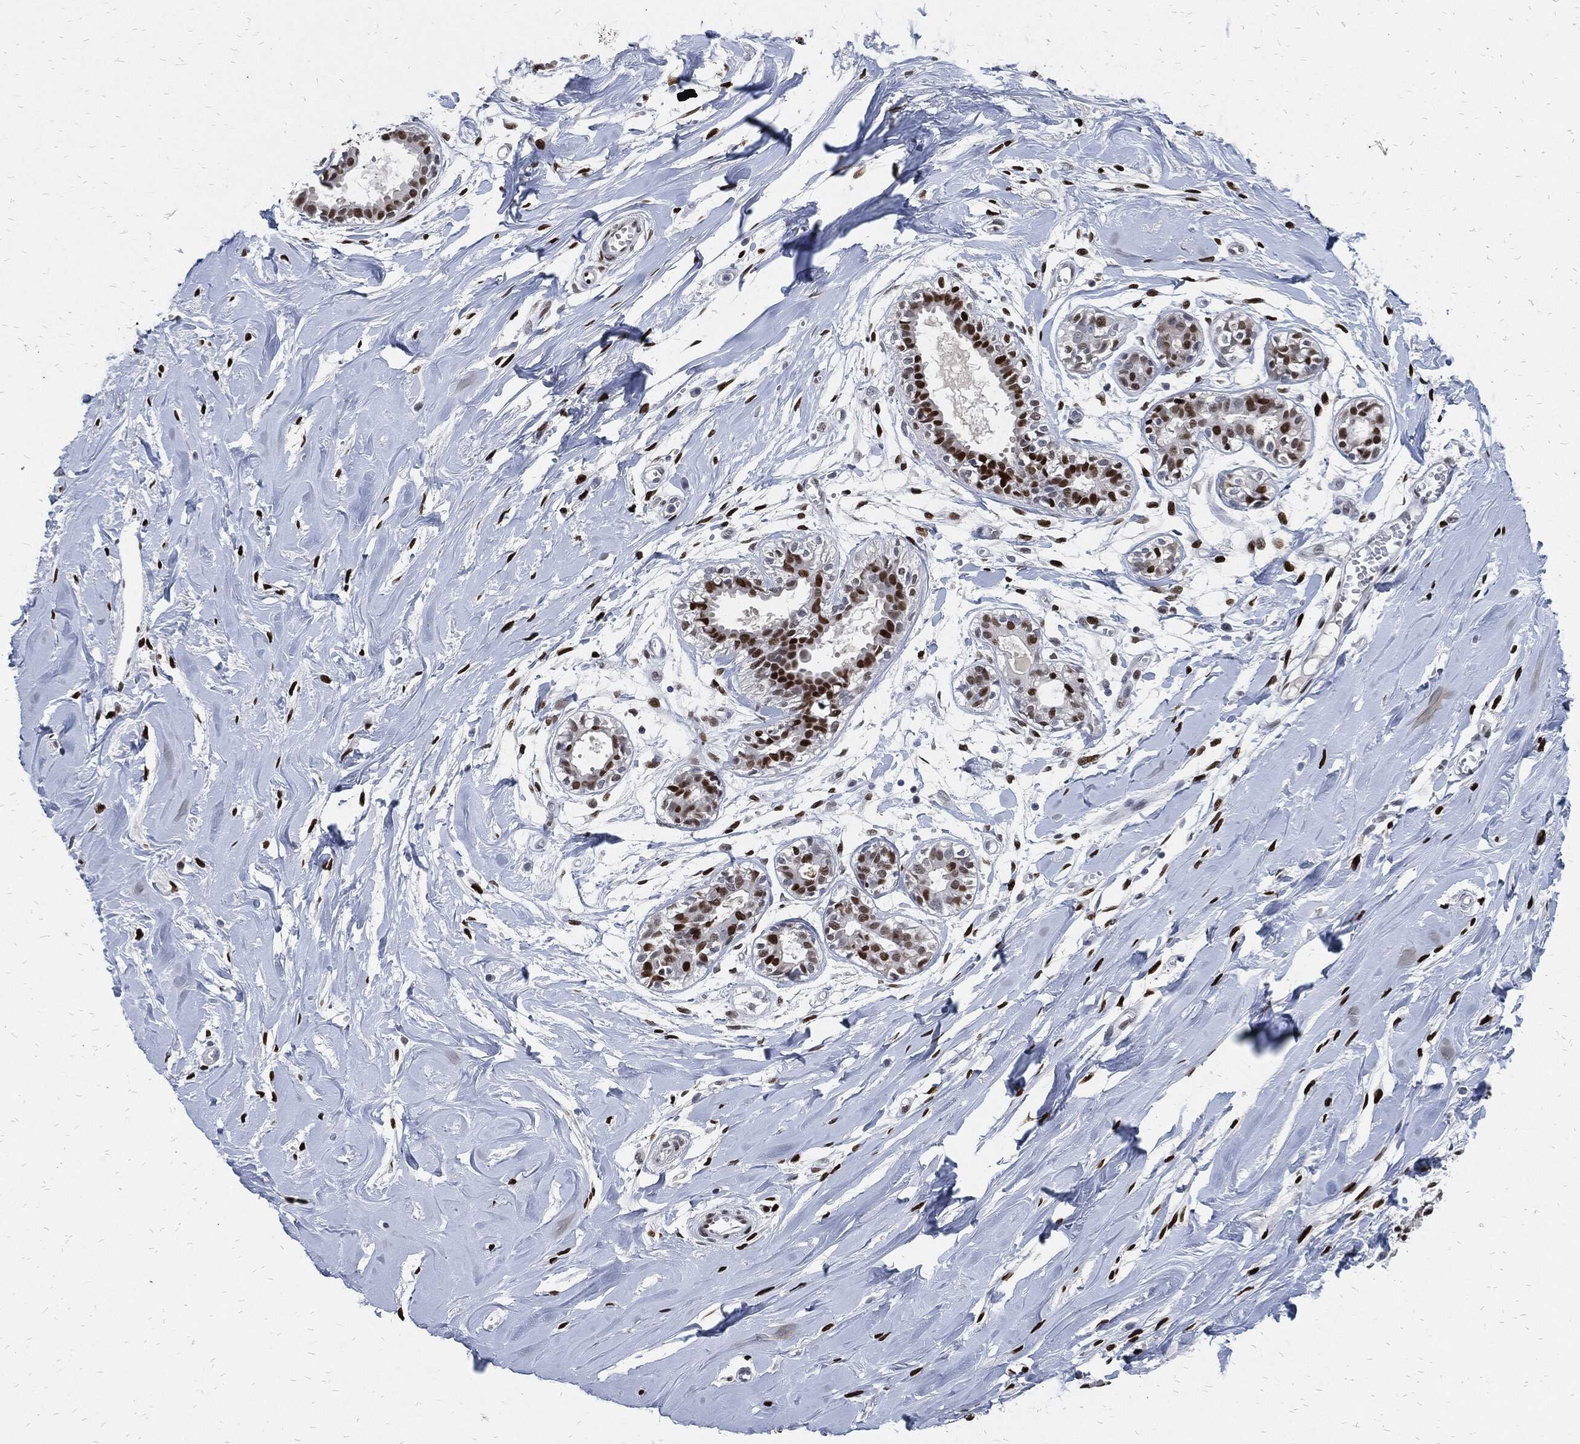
{"staining": {"intensity": "negative", "quantity": "none", "location": "none"}, "tissue": "soft tissue", "cell_type": "Fibroblasts", "image_type": "normal", "snomed": [{"axis": "morphology", "description": "Normal tissue, NOS"}, {"axis": "topography", "description": "Breast"}], "caption": "A micrograph of soft tissue stained for a protein demonstrates no brown staining in fibroblasts. Brightfield microscopy of immunohistochemistry stained with DAB (brown) and hematoxylin (blue), captured at high magnification.", "gene": "JUN", "patient": {"sex": "female", "age": 49}}